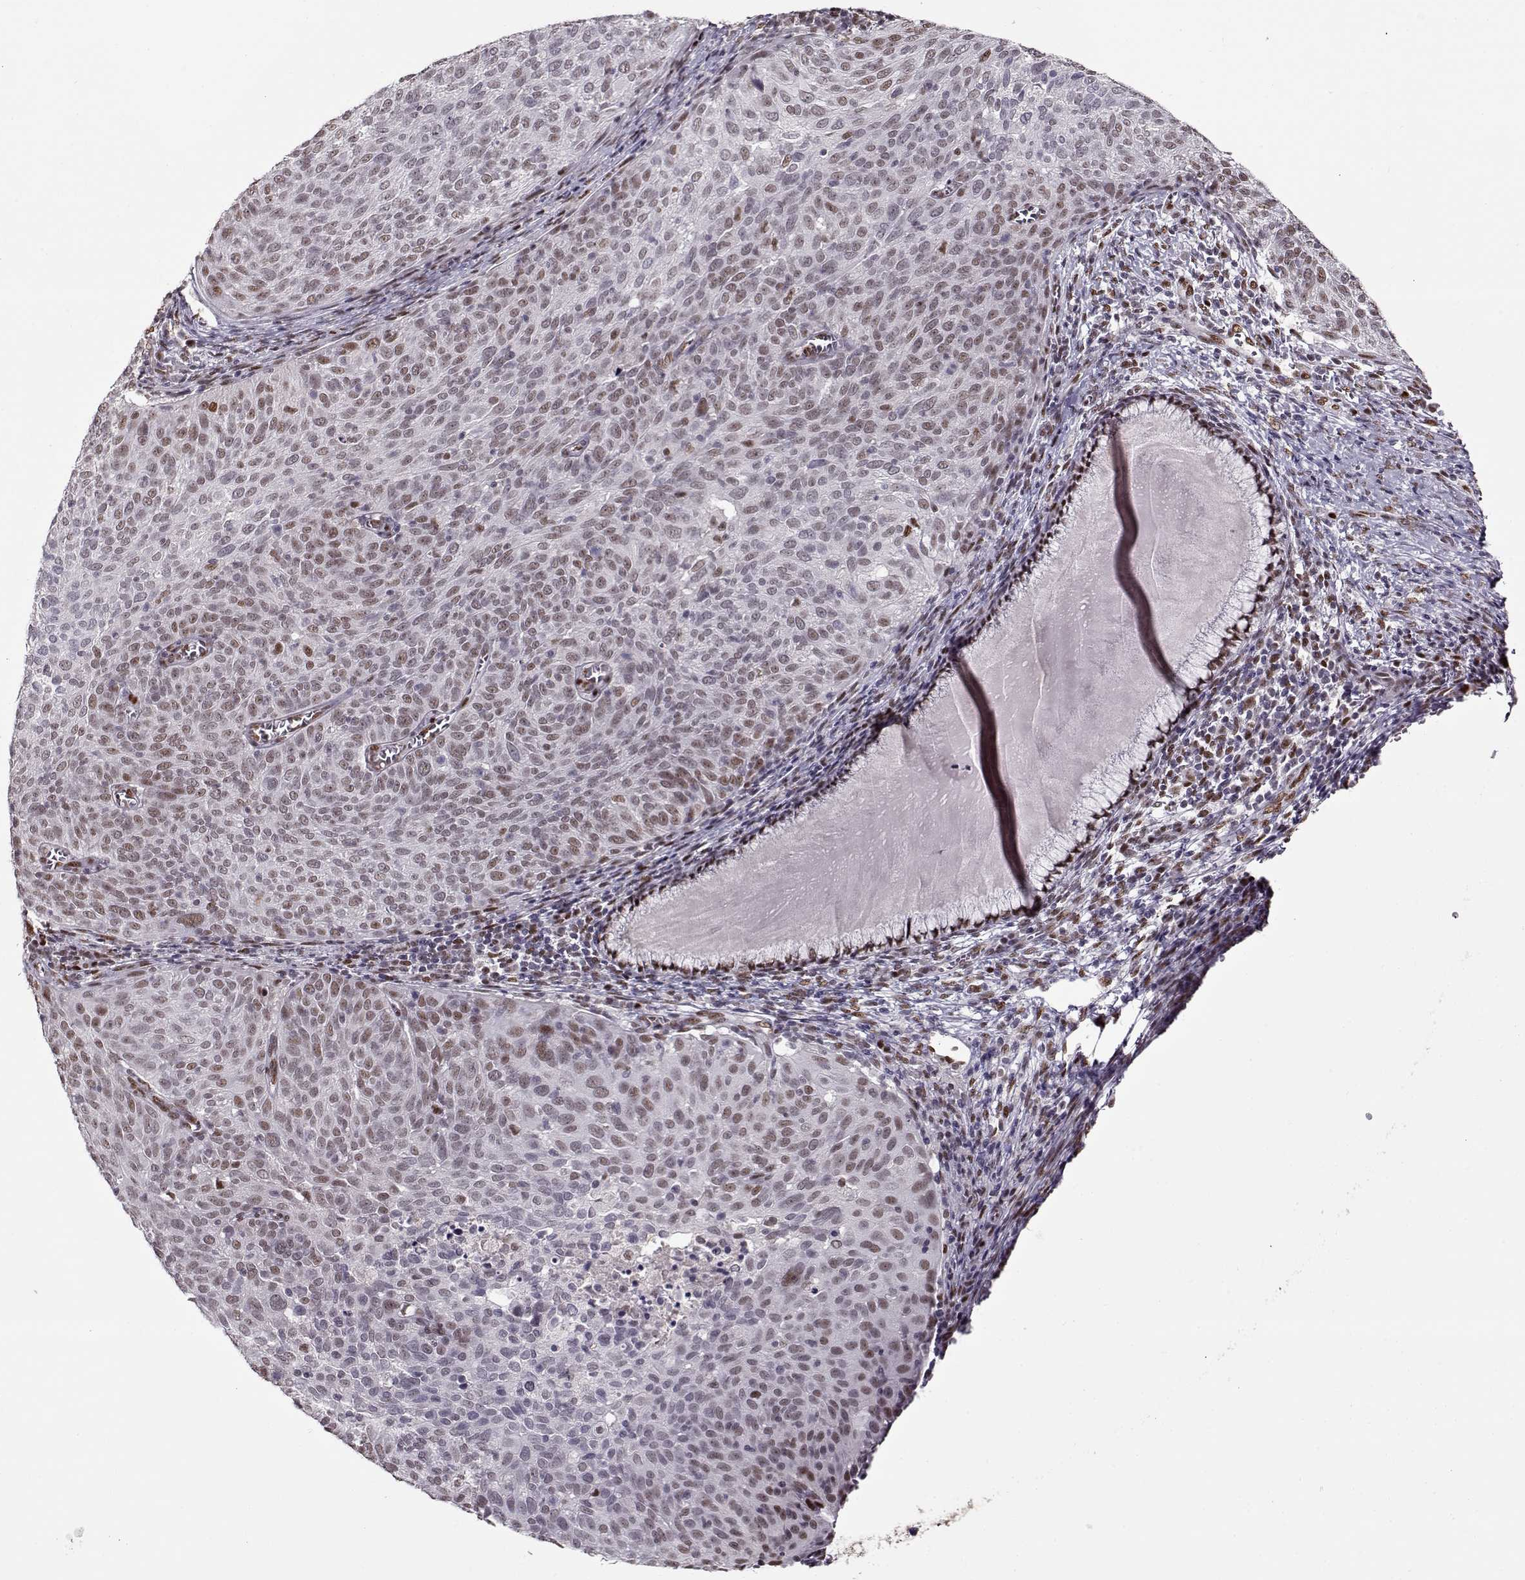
{"staining": {"intensity": "weak", "quantity": "25%-75%", "location": "nuclear"}, "tissue": "cervical cancer", "cell_type": "Tumor cells", "image_type": "cancer", "snomed": [{"axis": "morphology", "description": "Squamous cell carcinoma, NOS"}, {"axis": "topography", "description": "Cervix"}], "caption": "Weak nuclear protein positivity is seen in approximately 25%-75% of tumor cells in squamous cell carcinoma (cervical).", "gene": "PRMT8", "patient": {"sex": "female", "age": 39}}